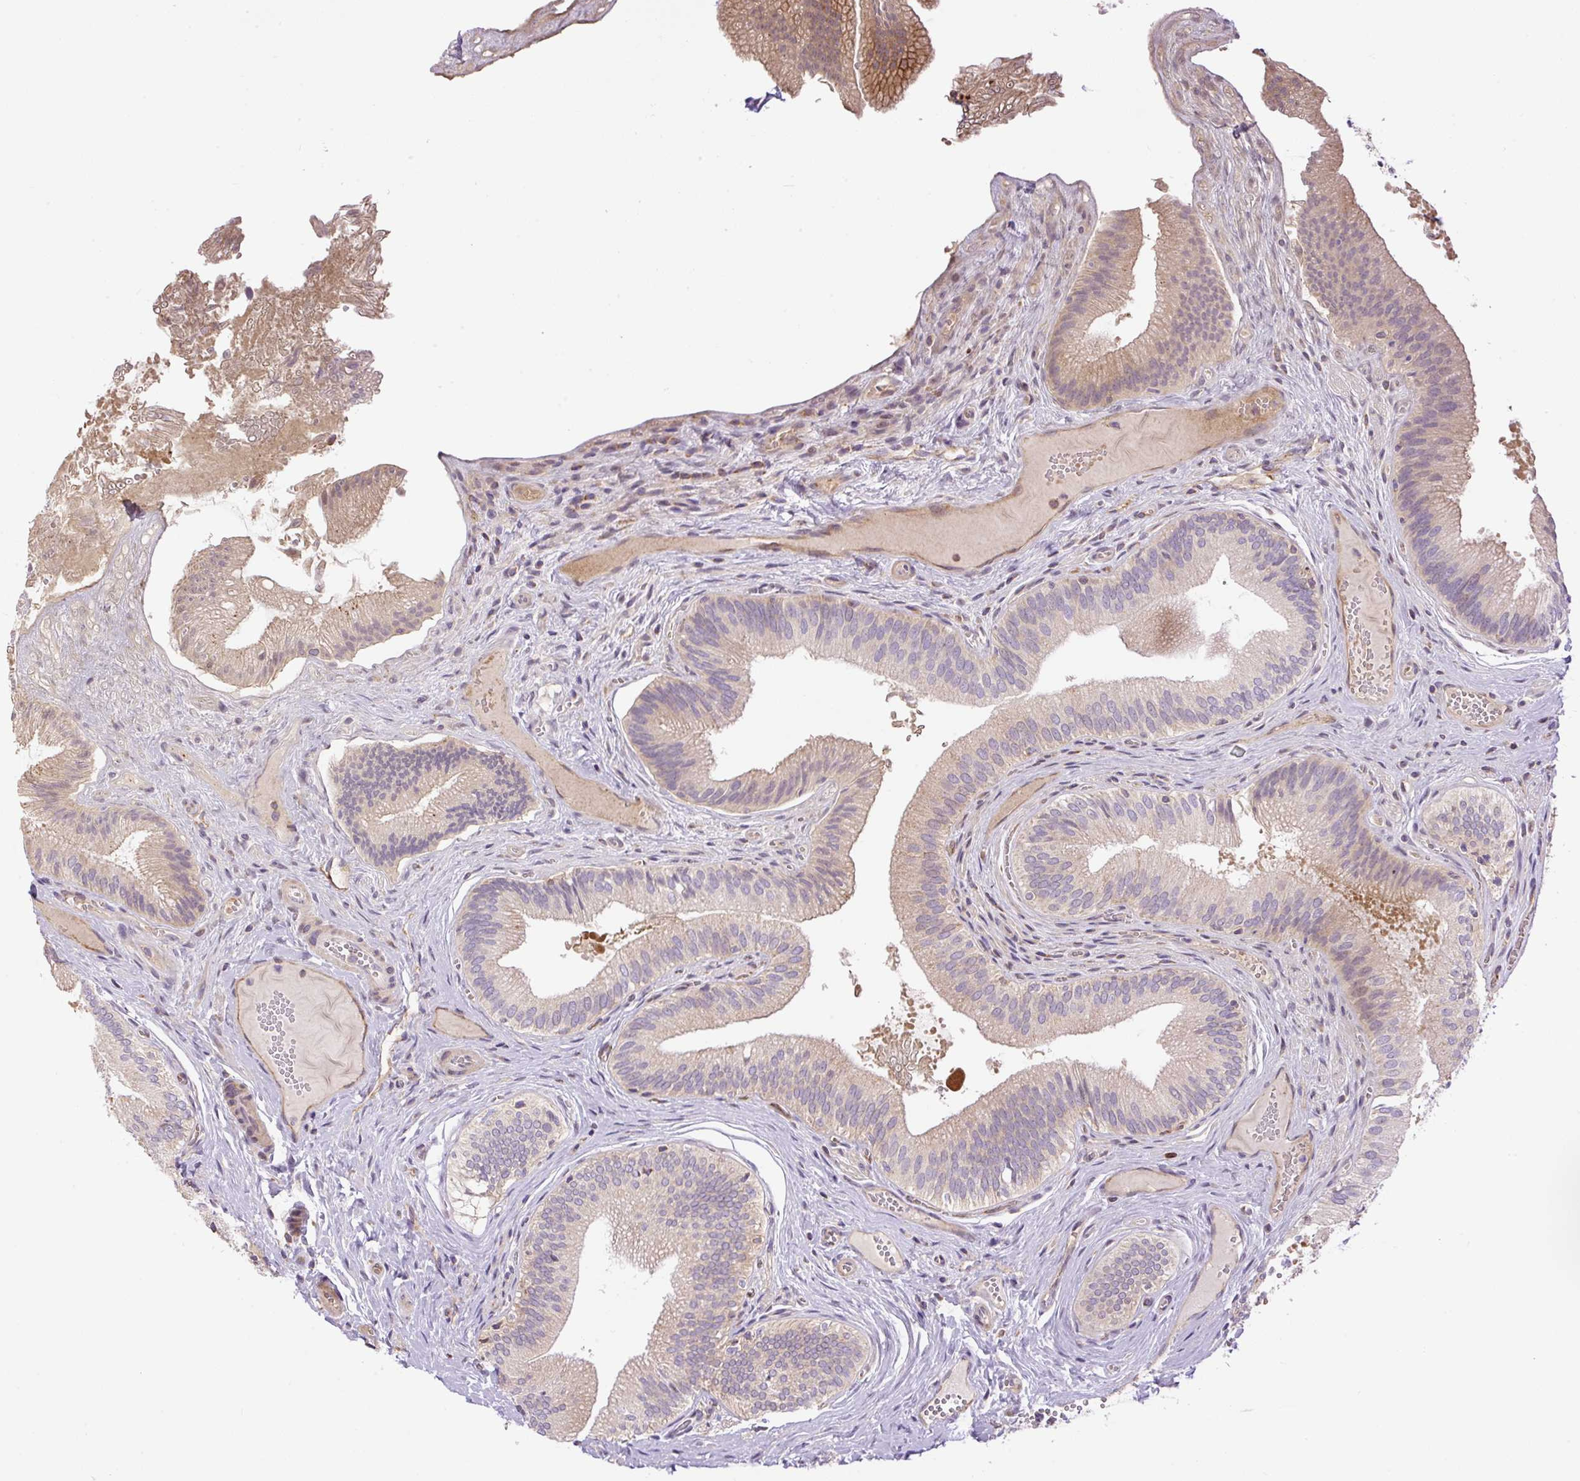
{"staining": {"intensity": "moderate", "quantity": "25%-75%", "location": "cytoplasmic/membranous"}, "tissue": "gallbladder", "cell_type": "Glandular cells", "image_type": "normal", "snomed": [{"axis": "morphology", "description": "Normal tissue, NOS"}, {"axis": "topography", "description": "Gallbladder"}], "caption": "This image shows benign gallbladder stained with IHC to label a protein in brown. The cytoplasmic/membranous of glandular cells show moderate positivity for the protein. Nuclei are counter-stained blue.", "gene": "PPME1", "patient": {"sex": "male", "age": 17}}